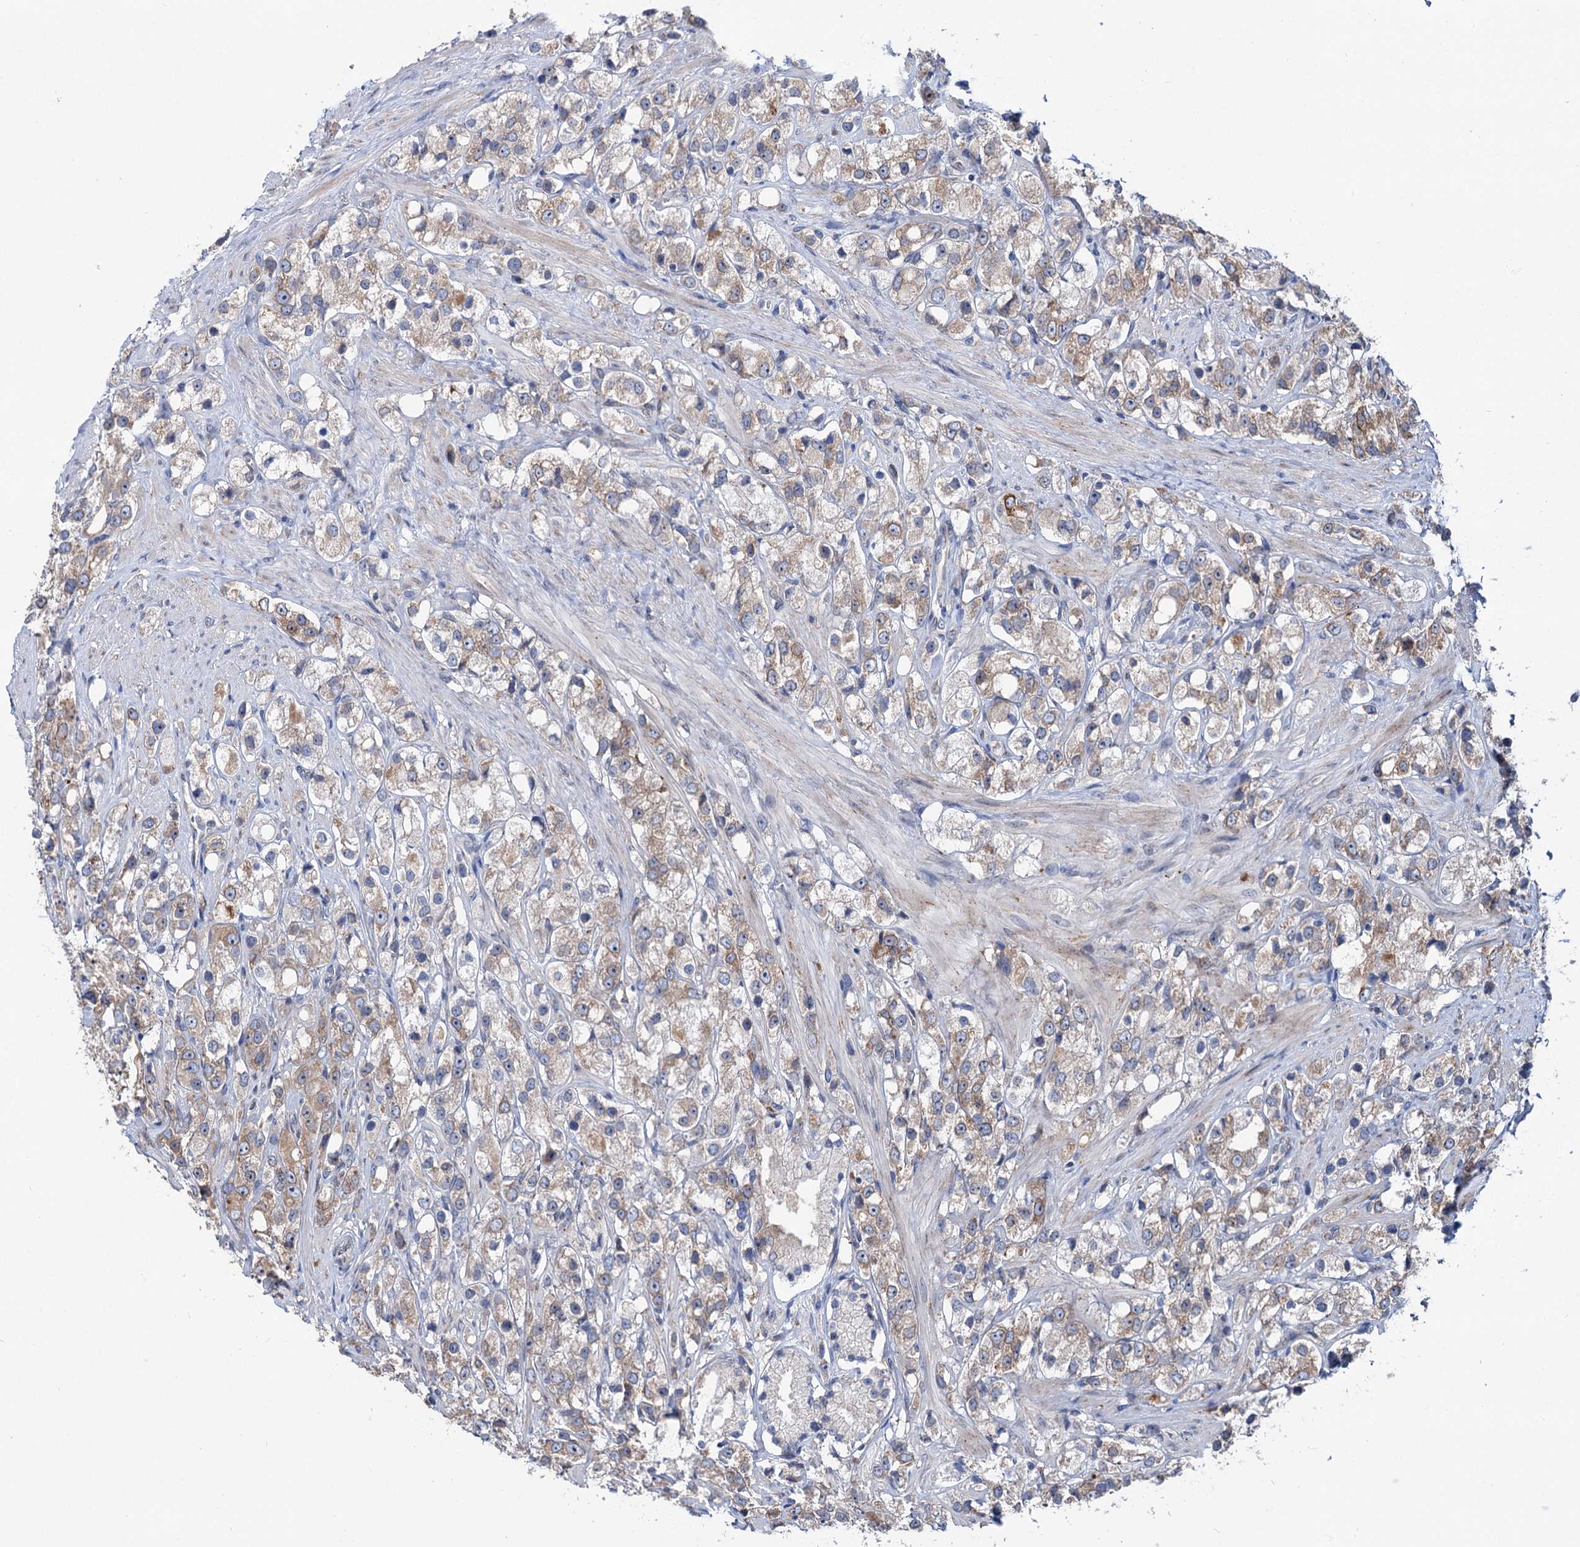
{"staining": {"intensity": "moderate", "quantity": ">75%", "location": "cytoplasmic/membranous"}, "tissue": "prostate cancer", "cell_type": "Tumor cells", "image_type": "cancer", "snomed": [{"axis": "morphology", "description": "Adenocarcinoma, NOS"}, {"axis": "topography", "description": "Prostate"}], "caption": "A histopathology image showing moderate cytoplasmic/membranous positivity in approximately >75% of tumor cells in prostate cancer (adenocarcinoma), as visualized by brown immunohistochemical staining.", "gene": "PTDSS2", "patient": {"sex": "male", "age": 79}}